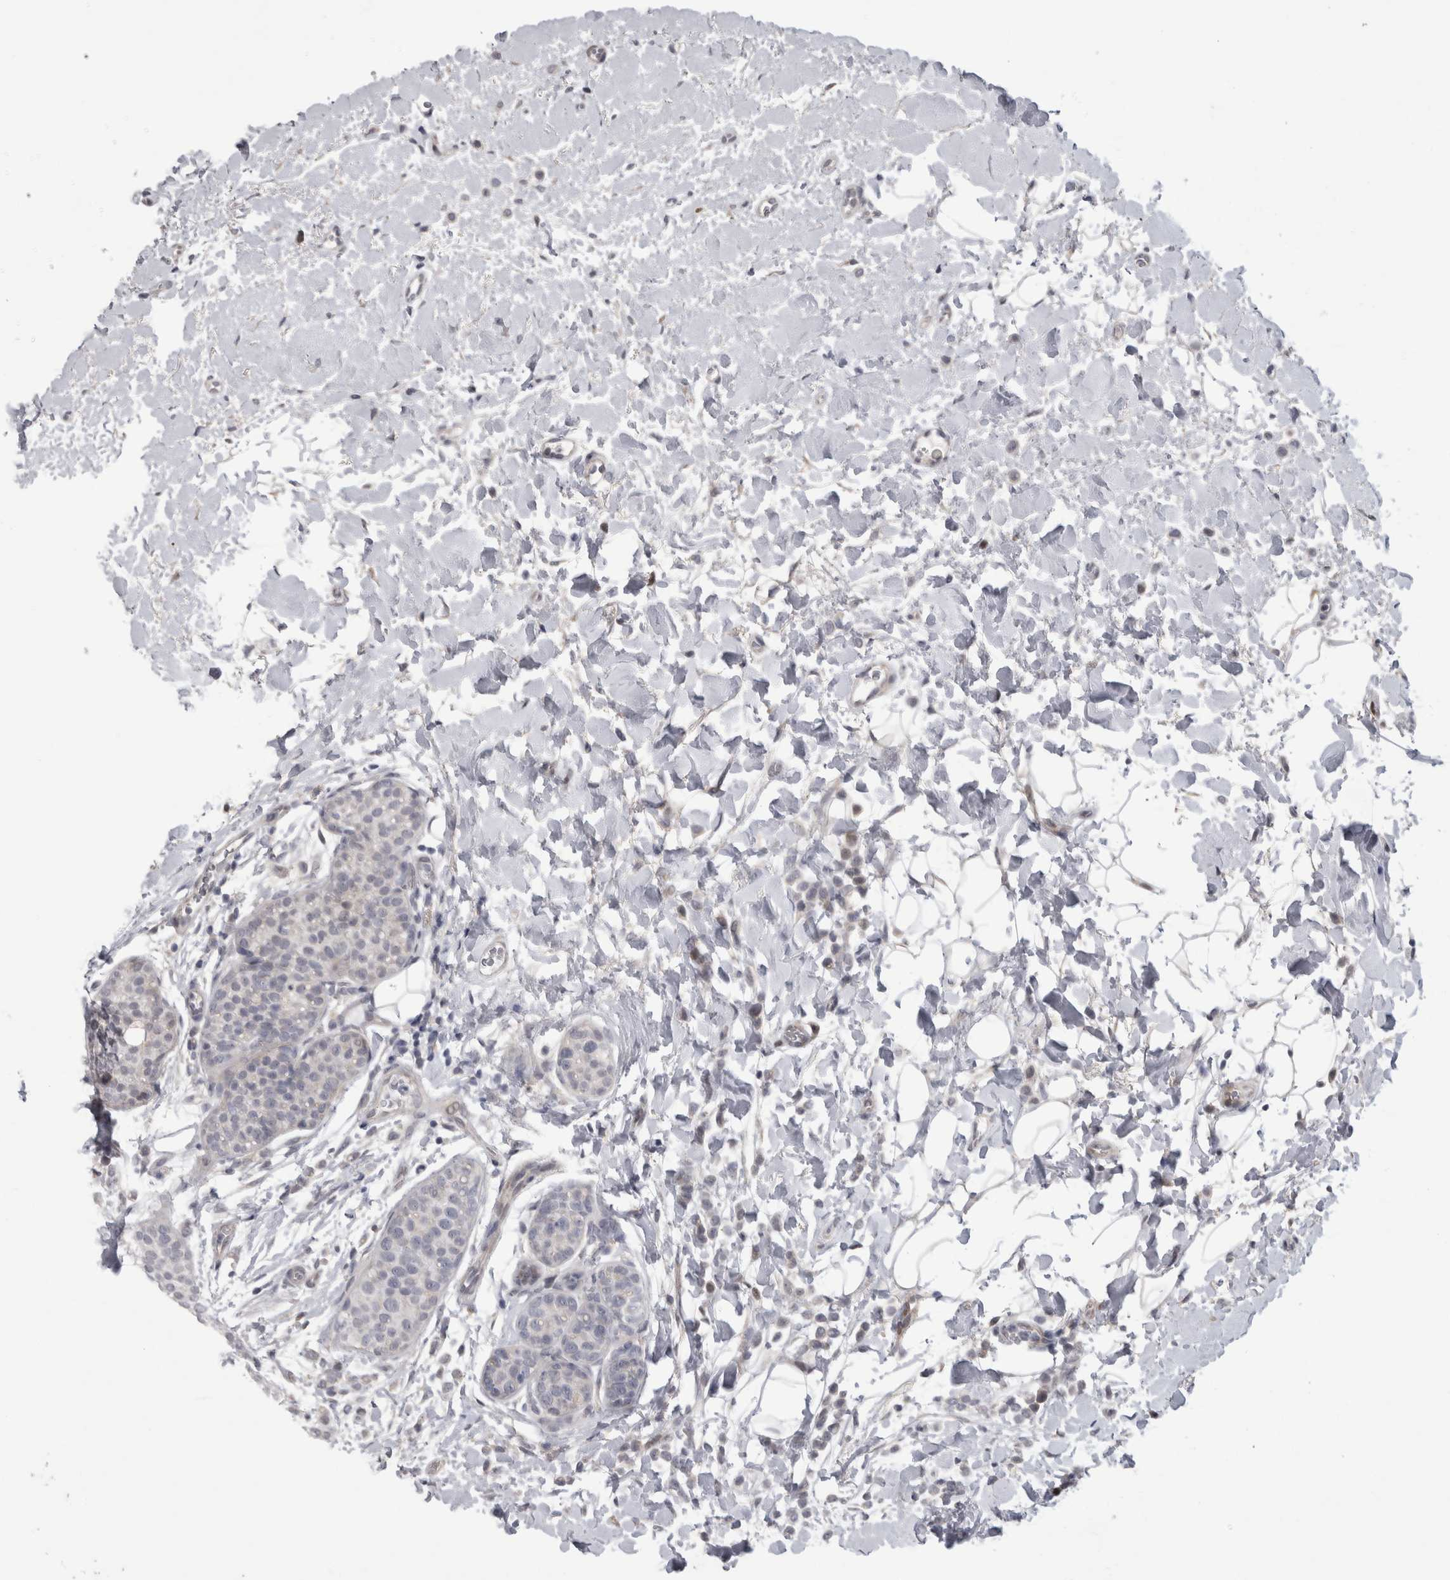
{"staining": {"intensity": "negative", "quantity": "none", "location": "none"}, "tissue": "breast cancer", "cell_type": "Tumor cells", "image_type": "cancer", "snomed": [{"axis": "morphology", "description": "Normal tissue, NOS"}, {"axis": "morphology", "description": "Lobular carcinoma"}, {"axis": "topography", "description": "Breast"}], "caption": "Breast lobular carcinoma stained for a protein using immunohistochemistry reveals no expression tumor cells.", "gene": "IFI44", "patient": {"sex": "female", "age": 50}}